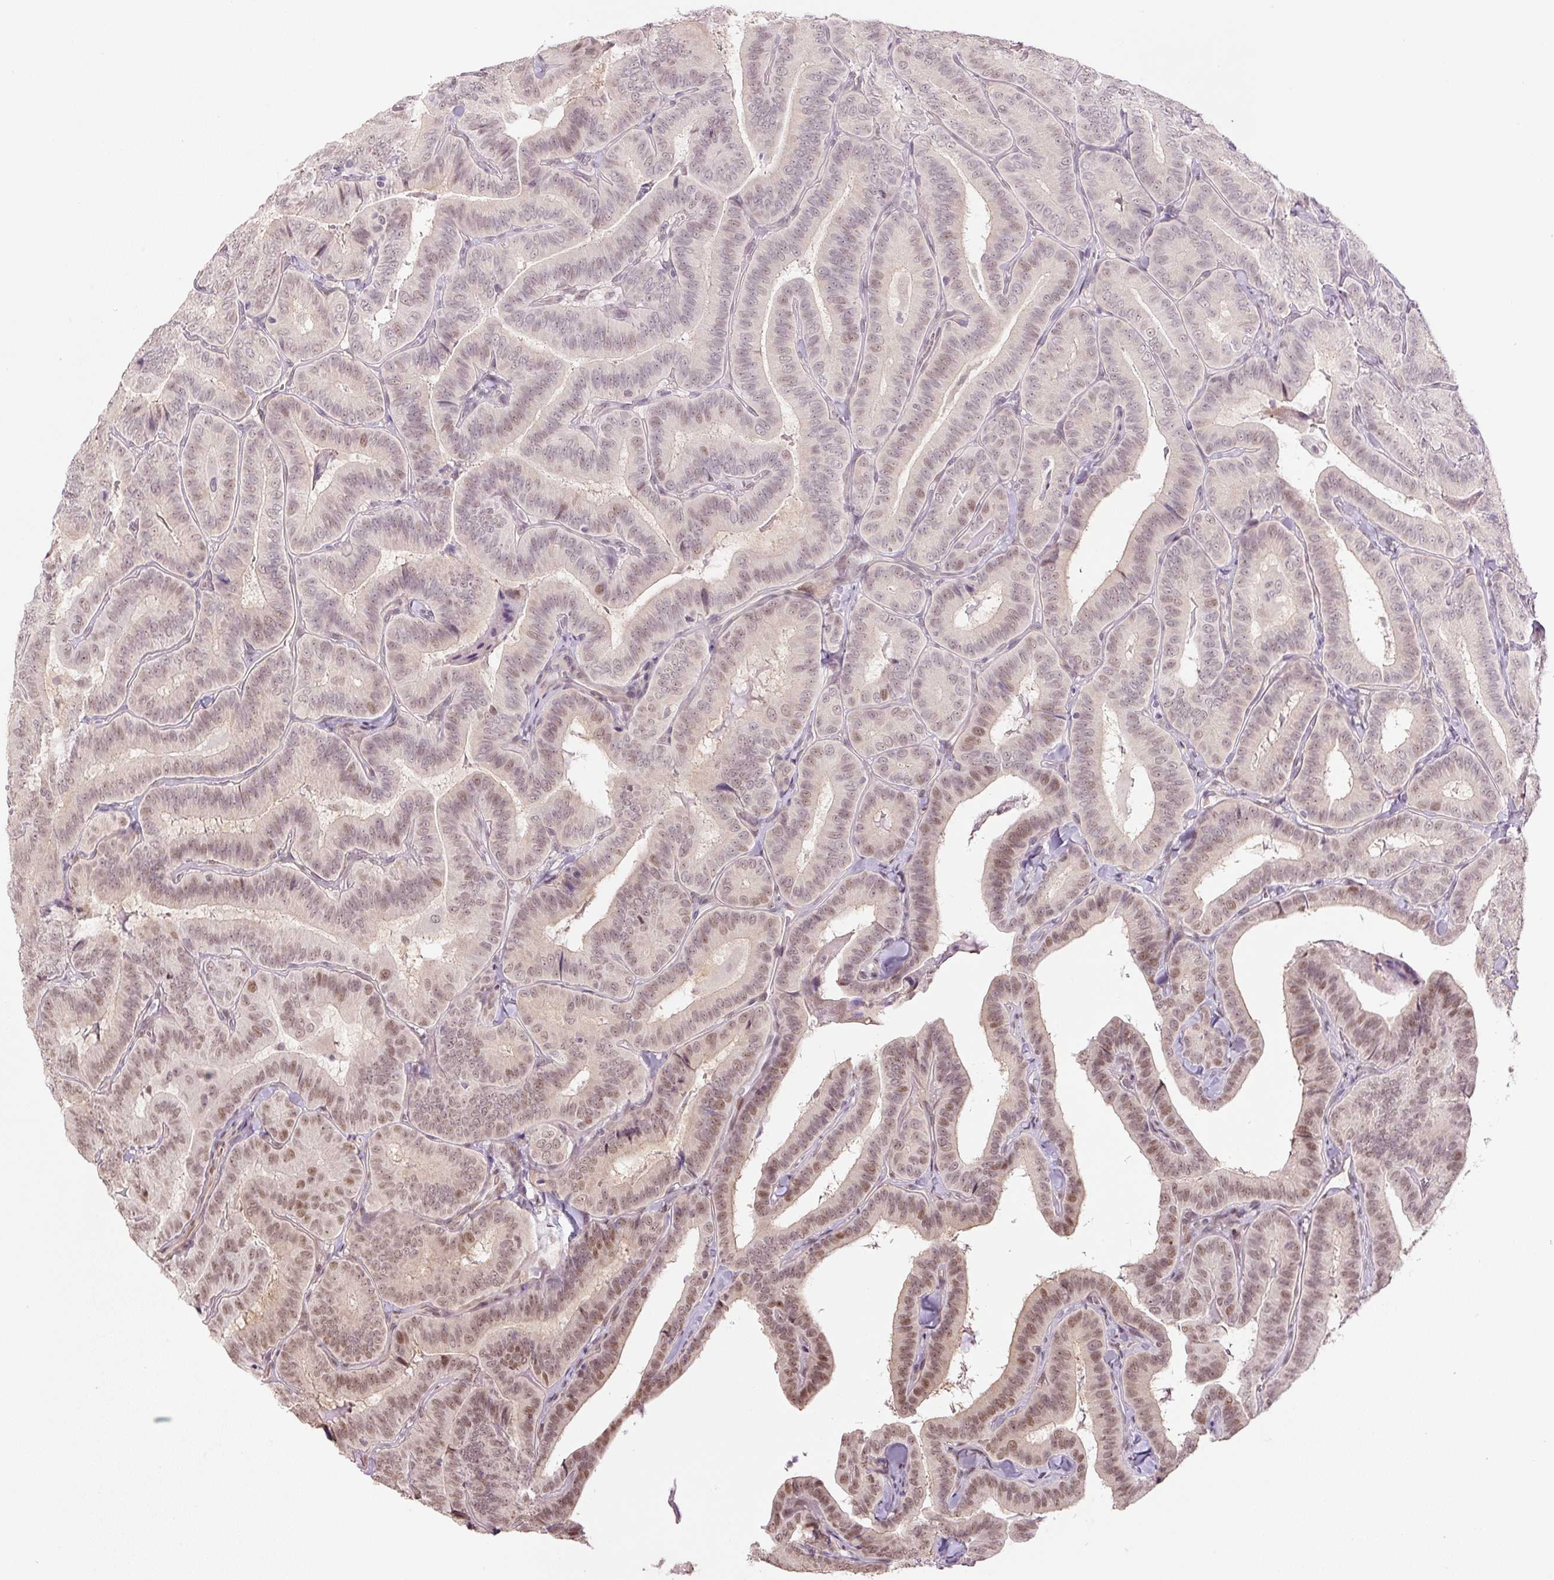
{"staining": {"intensity": "moderate", "quantity": "25%-75%", "location": "nuclear"}, "tissue": "thyroid cancer", "cell_type": "Tumor cells", "image_type": "cancer", "snomed": [{"axis": "morphology", "description": "Papillary adenocarcinoma, NOS"}, {"axis": "topography", "description": "Thyroid gland"}], "caption": "Immunohistochemistry histopathology image of neoplastic tissue: thyroid papillary adenocarcinoma stained using immunohistochemistry demonstrates medium levels of moderate protein expression localized specifically in the nuclear of tumor cells, appearing as a nuclear brown color.", "gene": "TCFL5", "patient": {"sex": "male", "age": 61}}